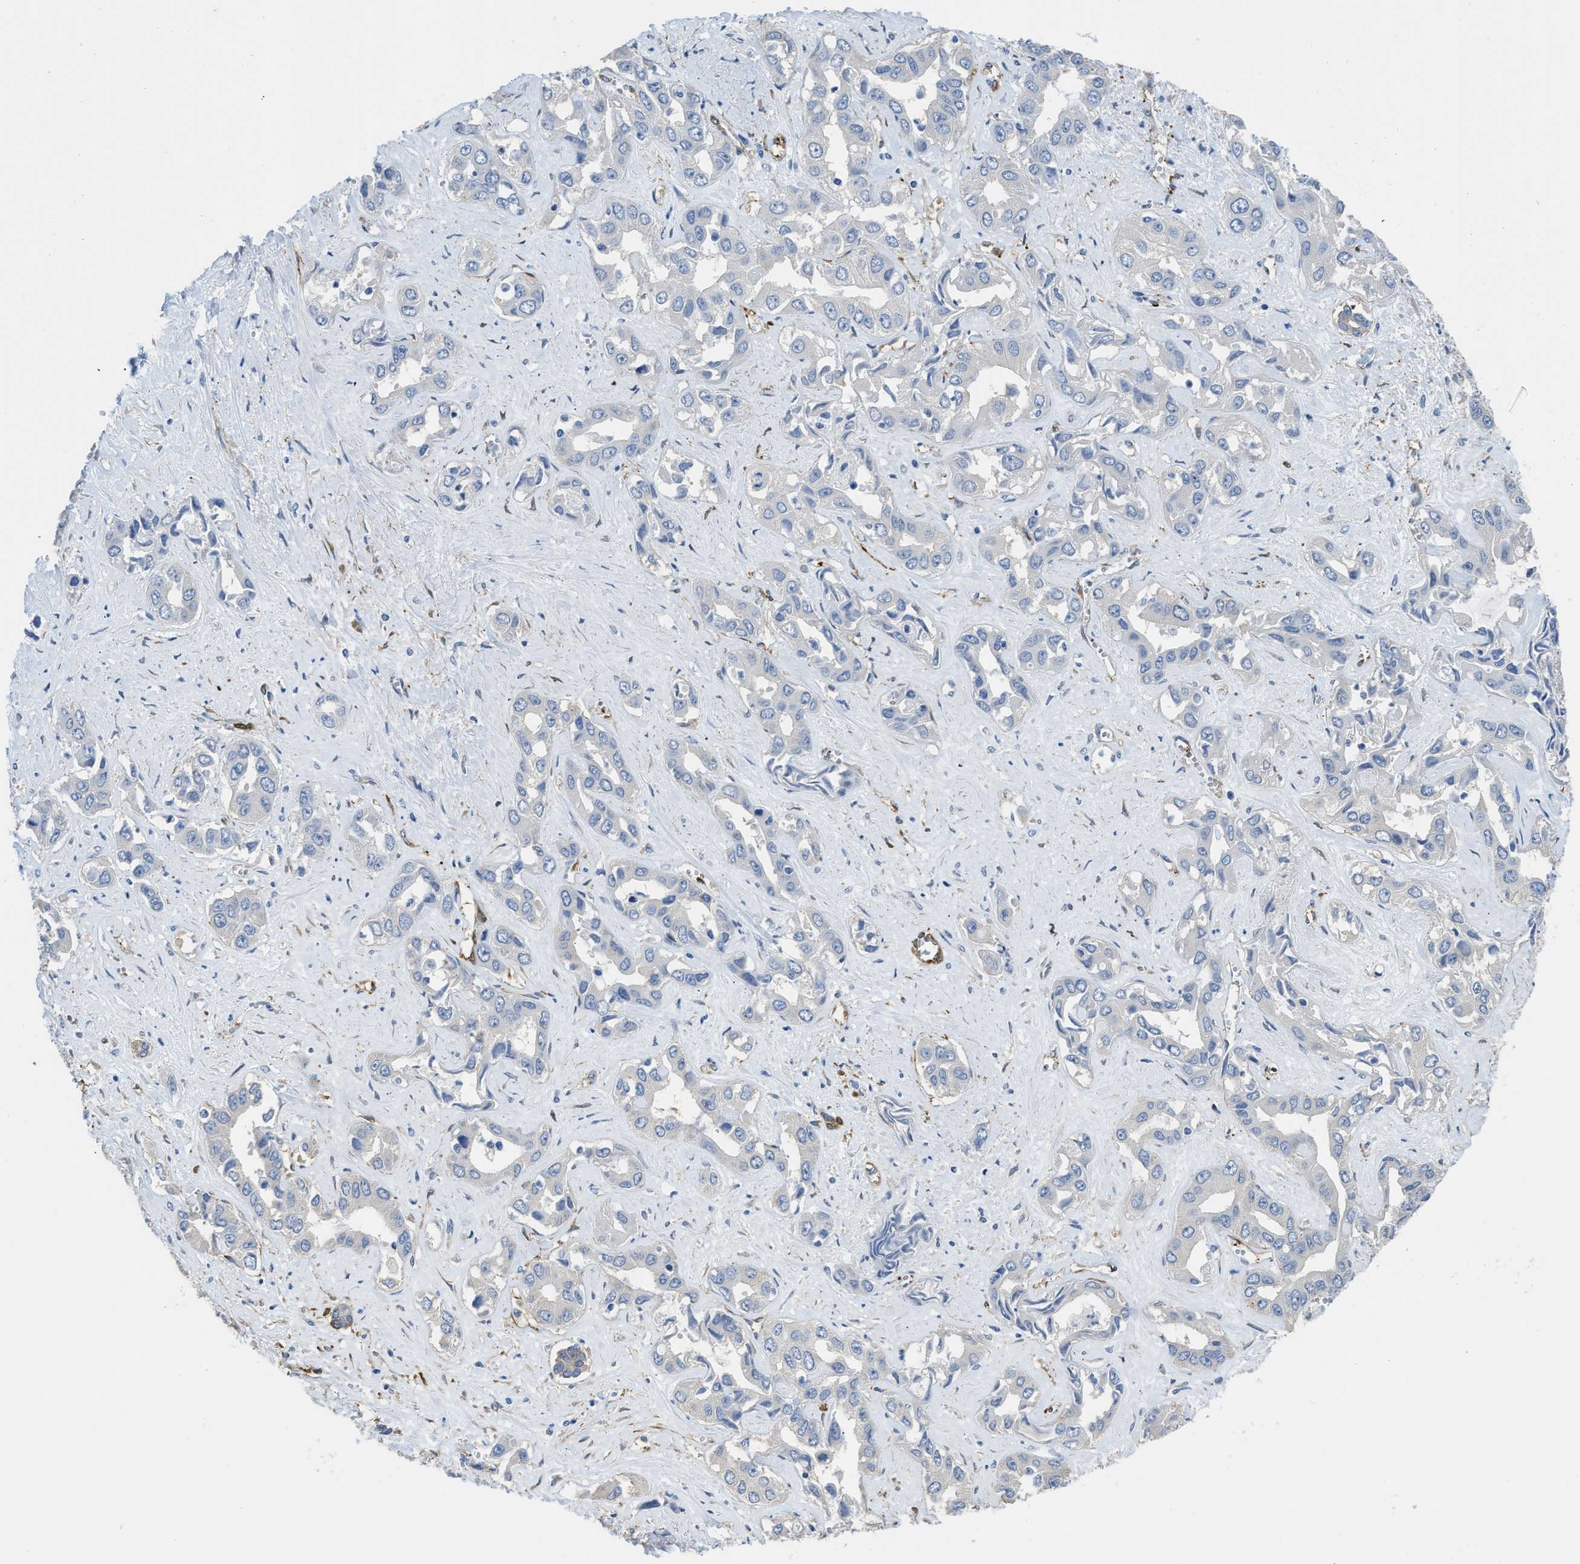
{"staining": {"intensity": "negative", "quantity": "none", "location": "none"}, "tissue": "liver cancer", "cell_type": "Tumor cells", "image_type": "cancer", "snomed": [{"axis": "morphology", "description": "Cholangiocarcinoma"}, {"axis": "topography", "description": "Liver"}], "caption": "There is no significant staining in tumor cells of liver cancer. The staining was performed using DAB (3,3'-diaminobenzidine) to visualize the protein expression in brown, while the nuclei were stained in blue with hematoxylin (Magnification: 20x).", "gene": "ZSWIM5", "patient": {"sex": "female", "age": 52}}